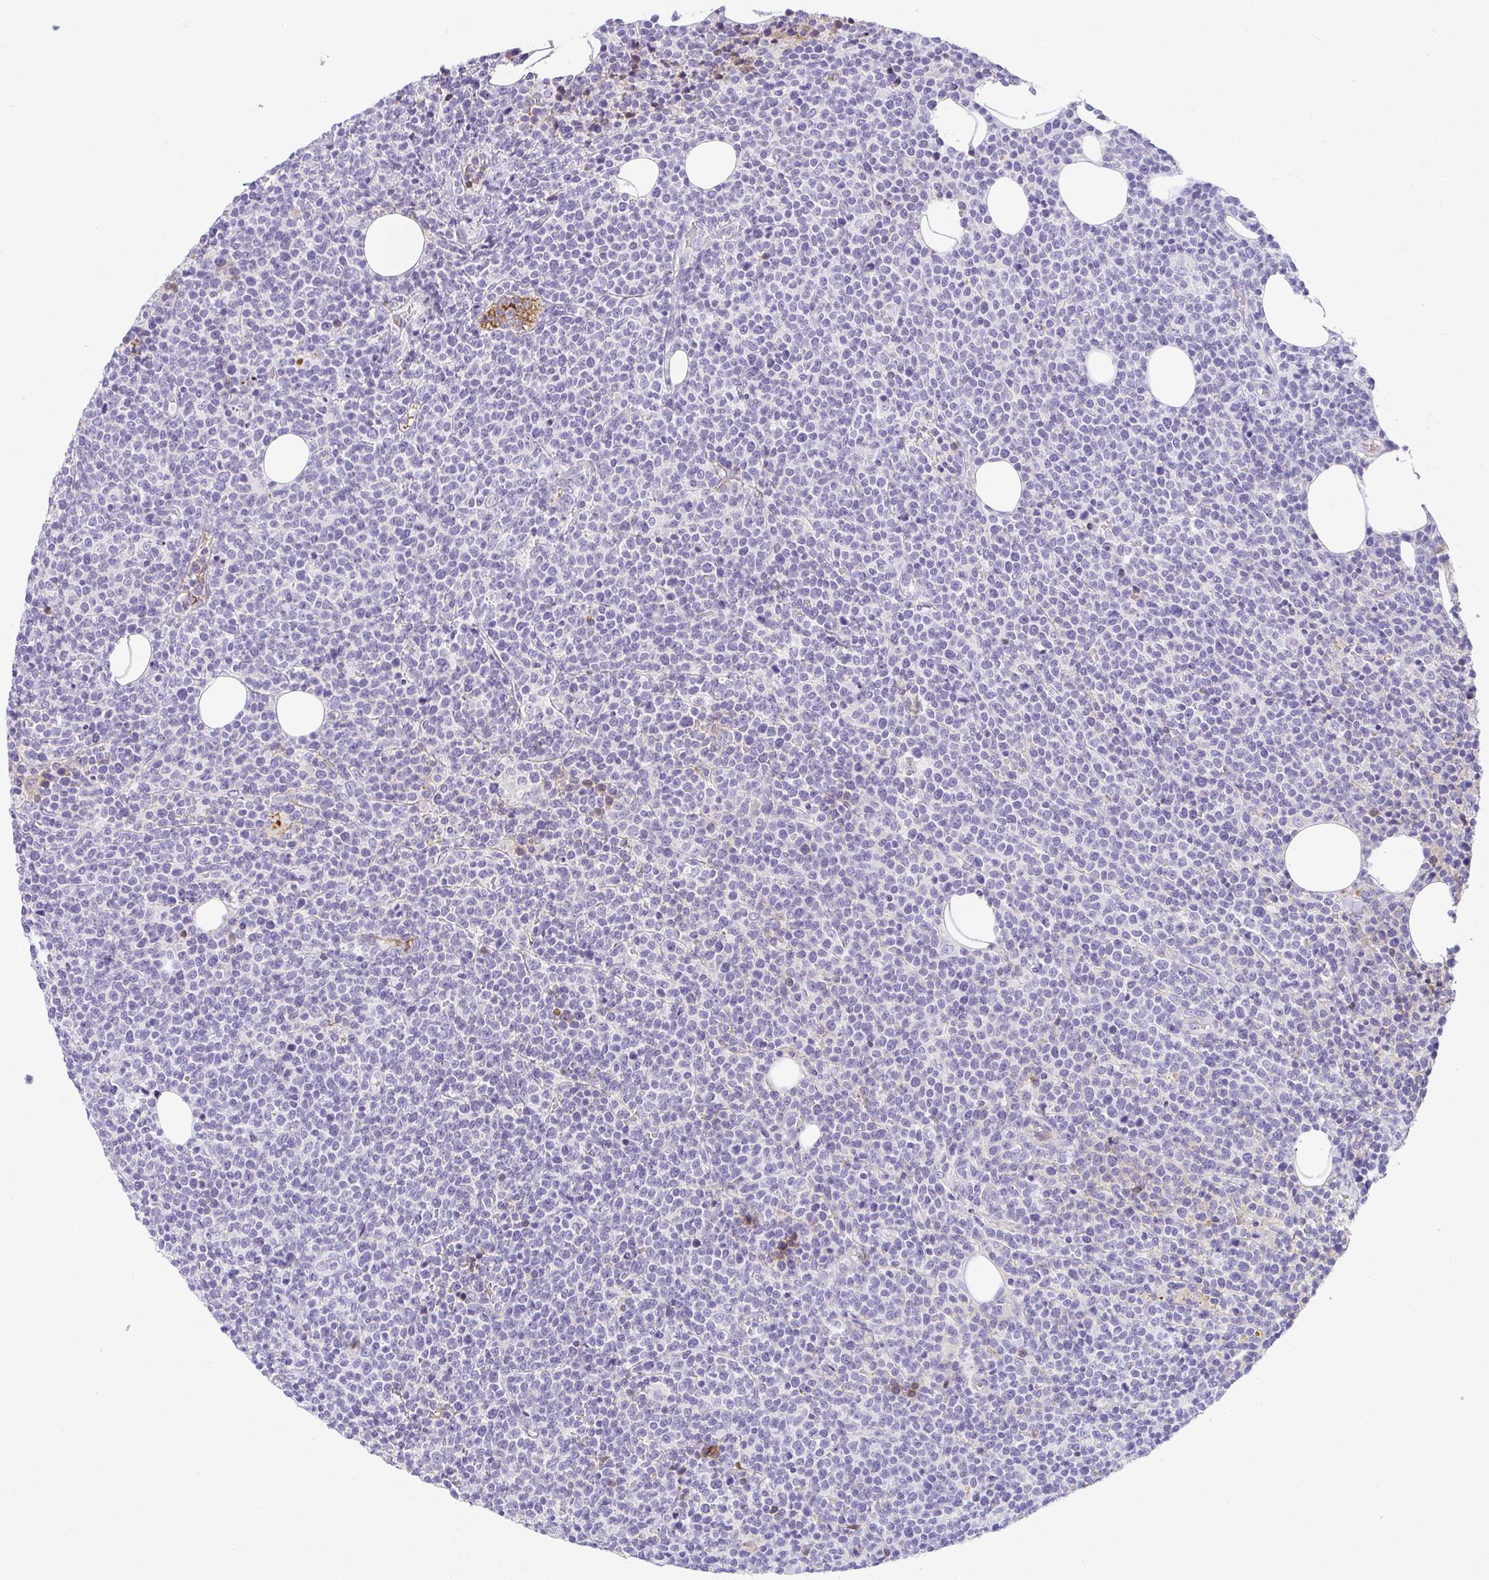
{"staining": {"intensity": "negative", "quantity": "none", "location": "none"}, "tissue": "lymphoma", "cell_type": "Tumor cells", "image_type": "cancer", "snomed": [{"axis": "morphology", "description": "Malignant lymphoma, non-Hodgkin's type, High grade"}, {"axis": "topography", "description": "Lymph node"}], "caption": "The immunohistochemistry photomicrograph has no significant positivity in tumor cells of lymphoma tissue.", "gene": "ZSWIM3", "patient": {"sex": "male", "age": 61}}